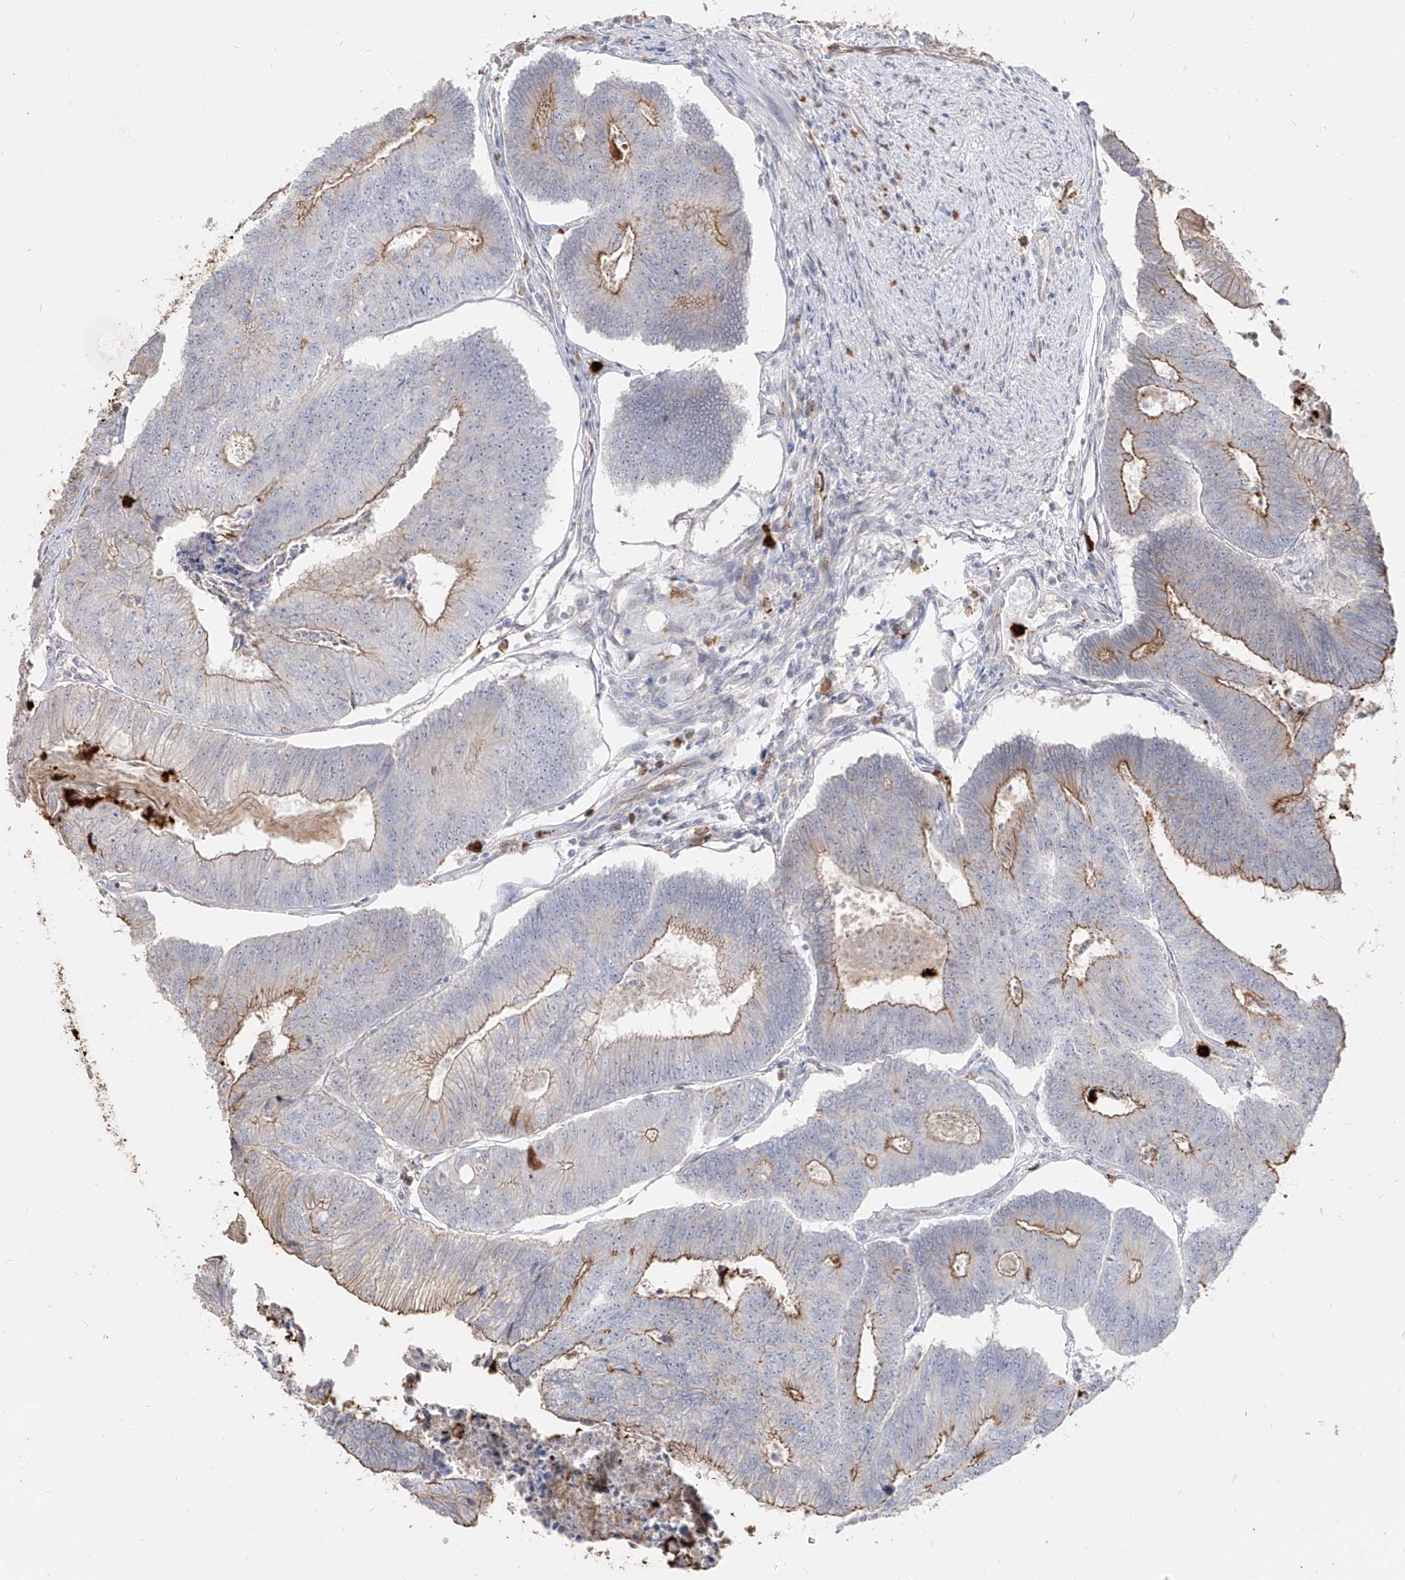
{"staining": {"intensity": "moderate", "quantity": "<25%", "location": "cytoplasmic/membranous"}, "tissue": "colorectal cancer", "cell_type": "Tumor cells", "image_type": "cancer", "snomed": [{"axis": "morphology", "description": "Adenocarcinoma, NOS"}, {"axis": "topography", "description": "Colon"}], "caption": "The histopathology image reveals a brown stain indicating the presence of a protein in the cytoplasmic/membranous of tumor cells in adenocarcinoma (colorectal). The staining is performed using DAB (3,3'-diaminobenzidine) brown chromogen to label protein expression. The nuclei are counter-stained blue using hematoxylin.", "gene": "ZNF227", "patient": {"sex": "female", "age": 67}}